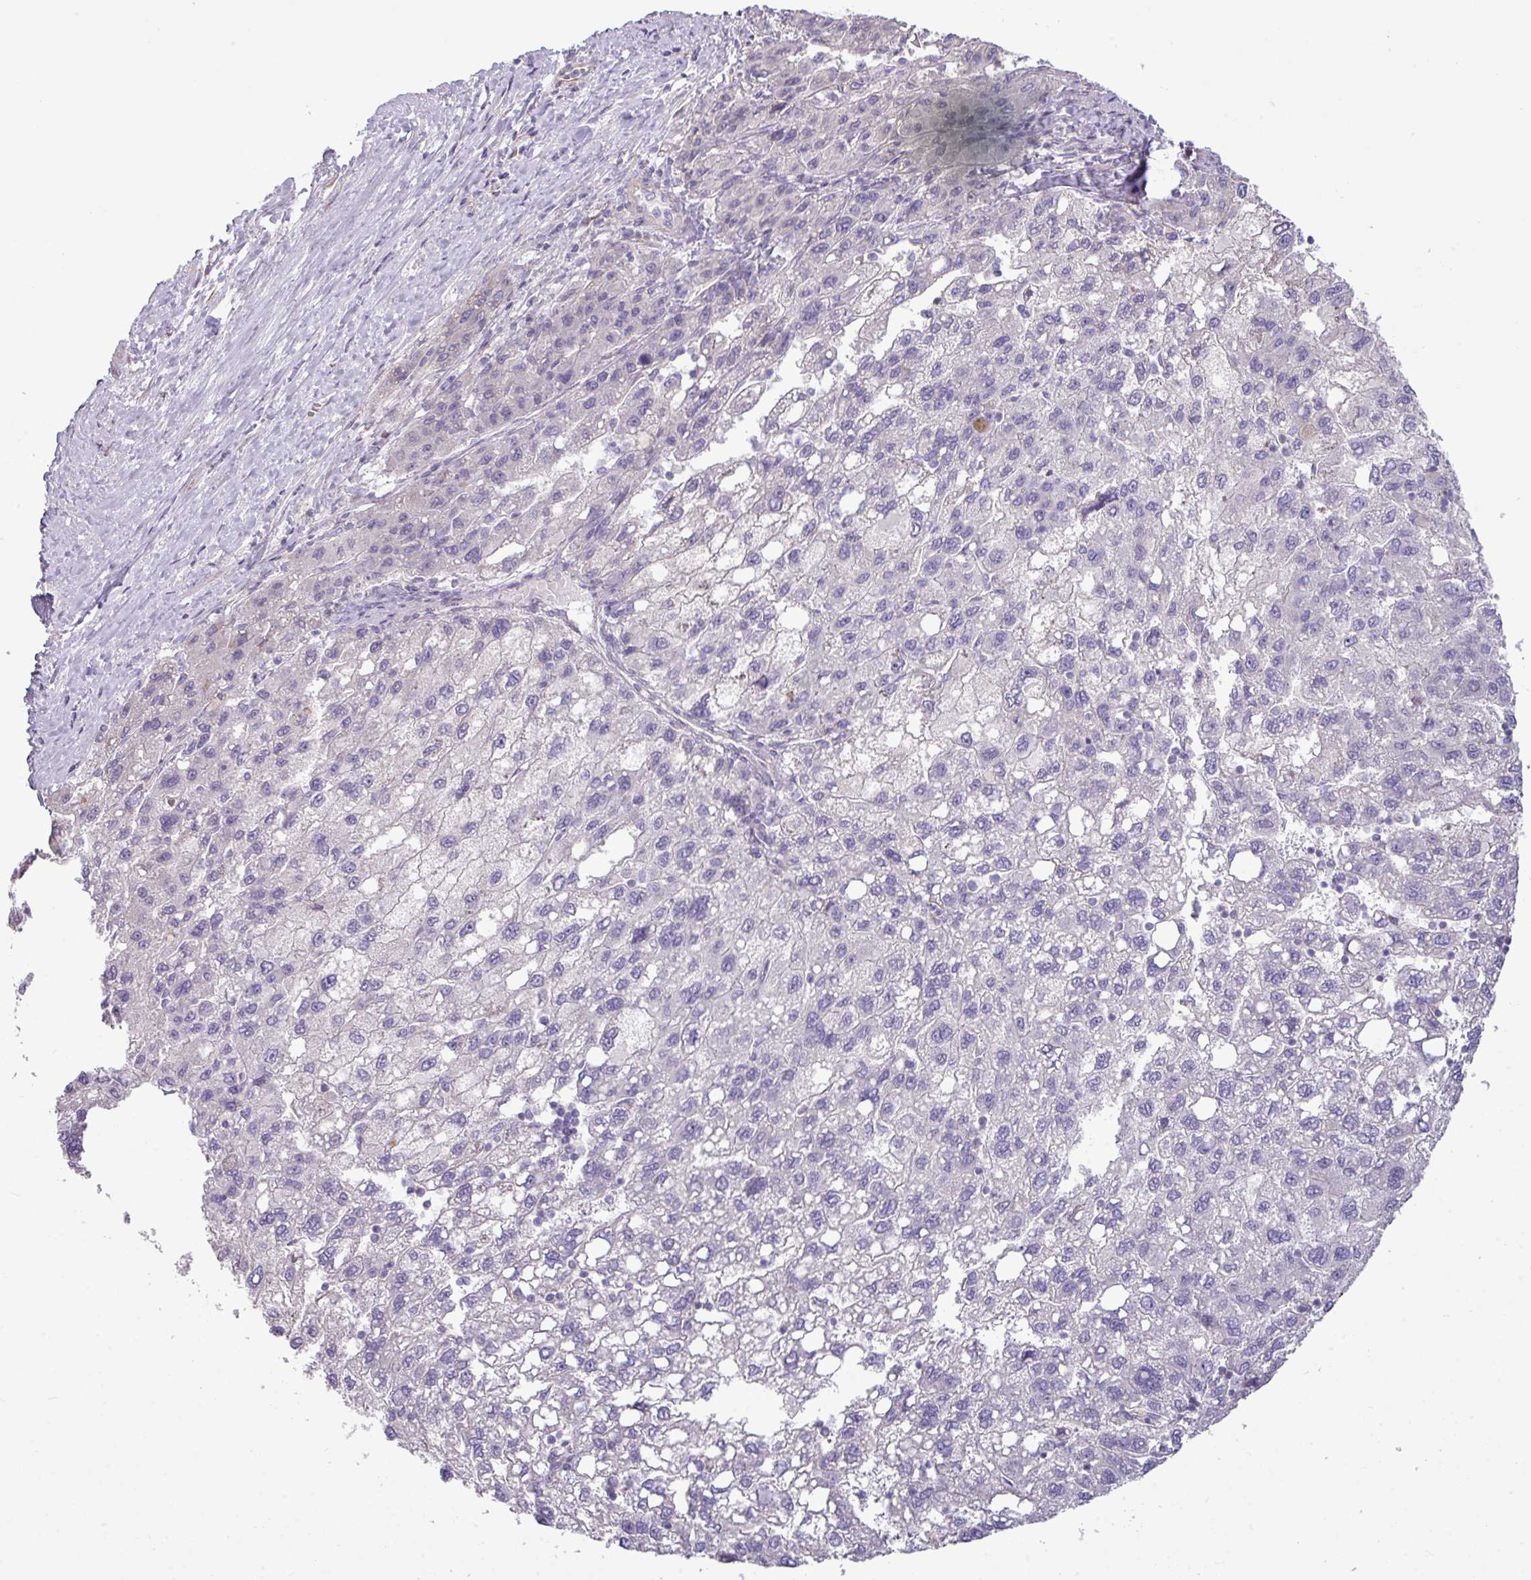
{"staining": {"intensity": "negative", "quantity": "none", "location": "none"}, "tissue": "liver cancer", "cell_type": "Tumor cells", "image_type": "cancer", "snomed": [{"axis": "morphology", "description": "Carcinoma, Hepatocellular, NOS"}, {"axis": "topography", "description": "Liver"}], "caption": "The histopathology image demonstrates no significant staining in tumor cells of hepatocellular carcinoma (liver).", "gene": "IRGC", "patient": {"sex": "female", "age": 82}}